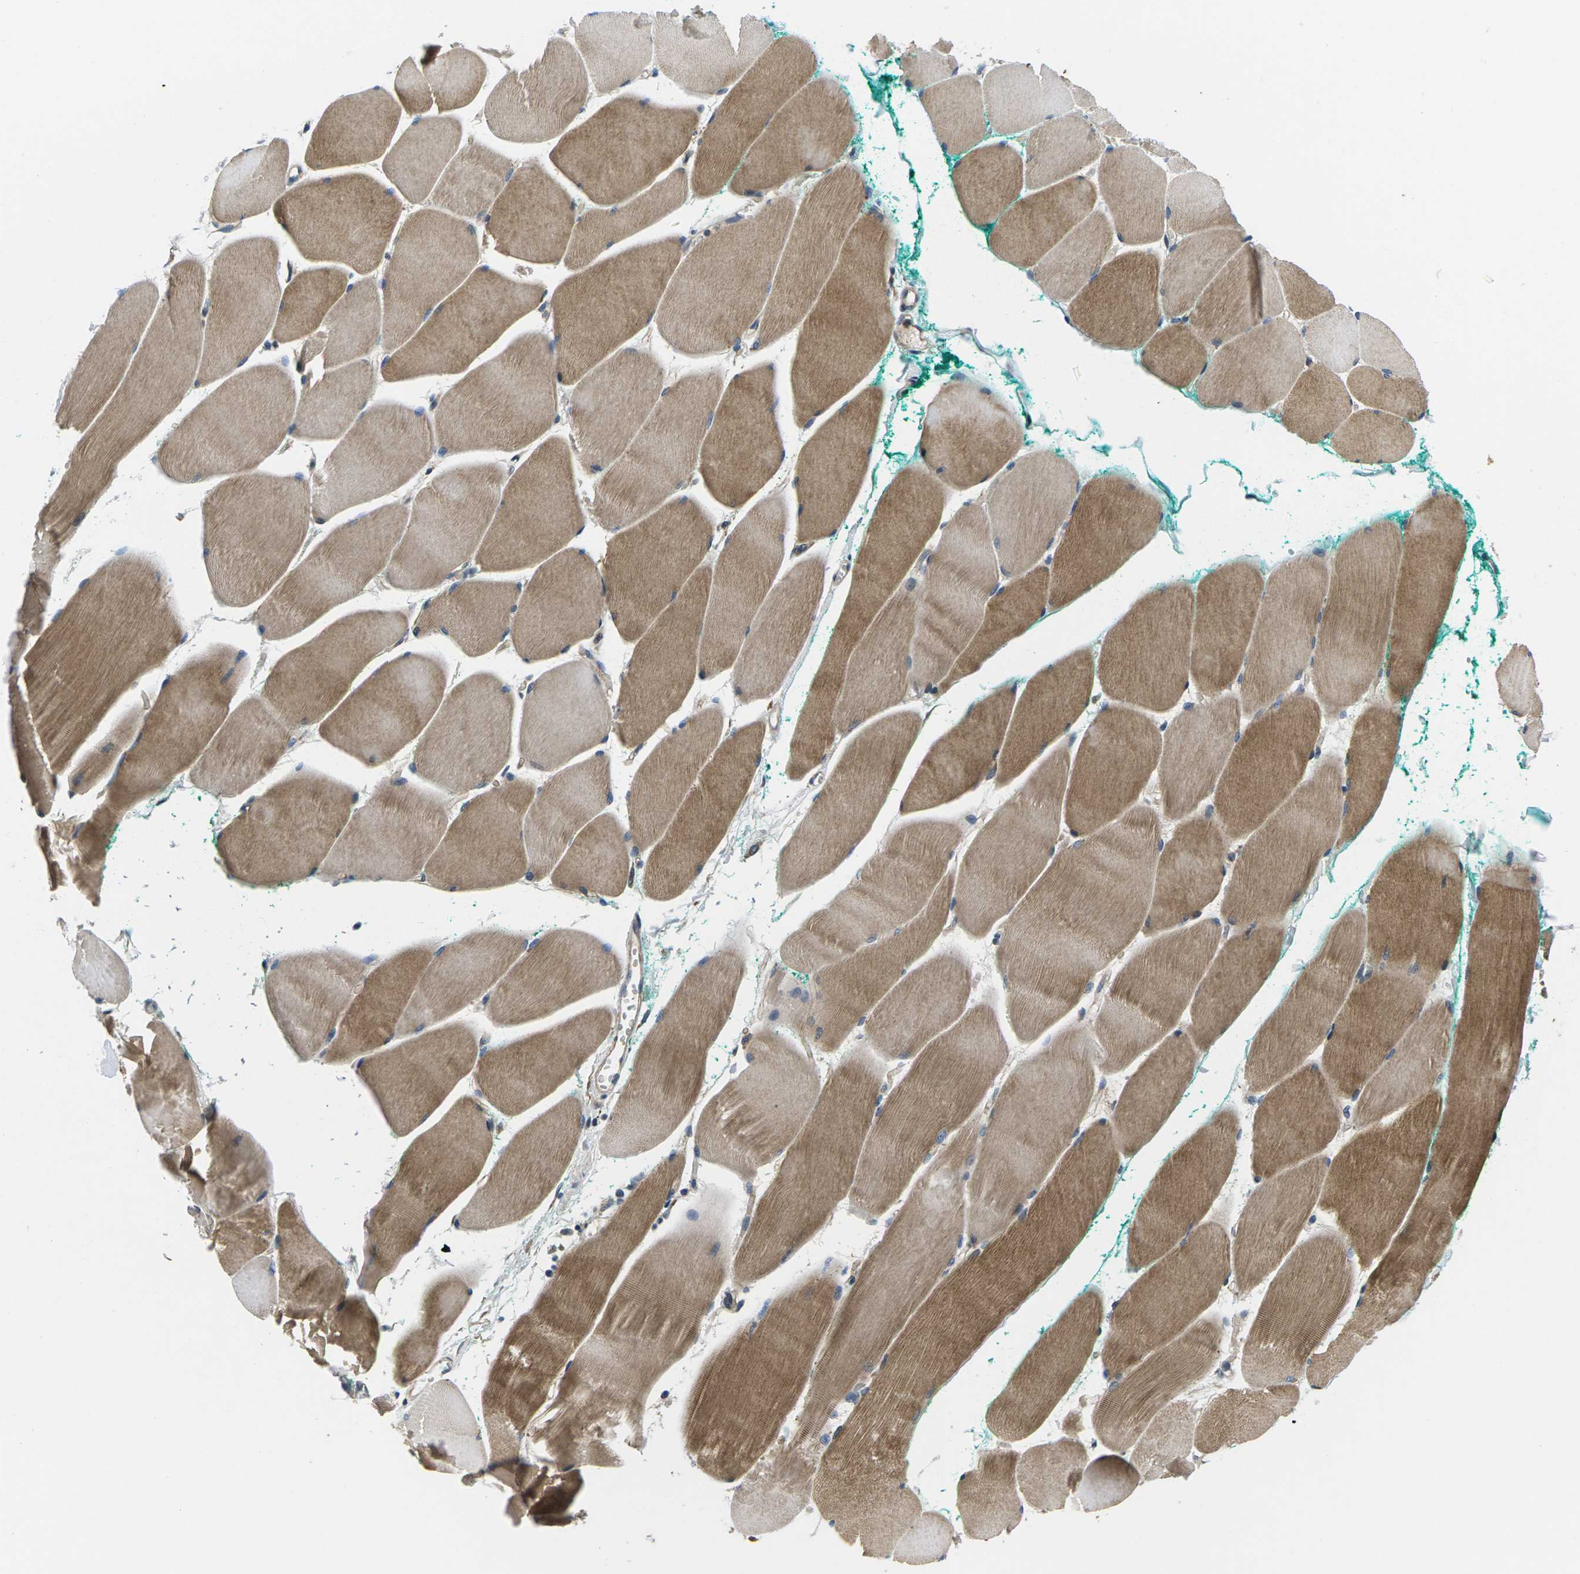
{"staining": {"intensity": "moderate", "quantity": ">75%", "location": "cytoplasmic/membranous"}, "tissue": "skeletal muscle", "cell_type": "Myocytes", "image_type": "normal", "snomed": [{"axis": "morphology", "description": "Normal tissue, NOS"}, {"axis": "morphology", "description": "Squamous cell carcinoma, NOS"}, {"axis": "topography", "description": "Skeletal muscle"}], "caption": "Moderate cytoplasmic/membranous positivity for a protein is identified in about >75% of myocytes of normal skeletal muscle using IHC.", "gene": "PLCE1", "patient": {"sex": "male", "age": 51}}